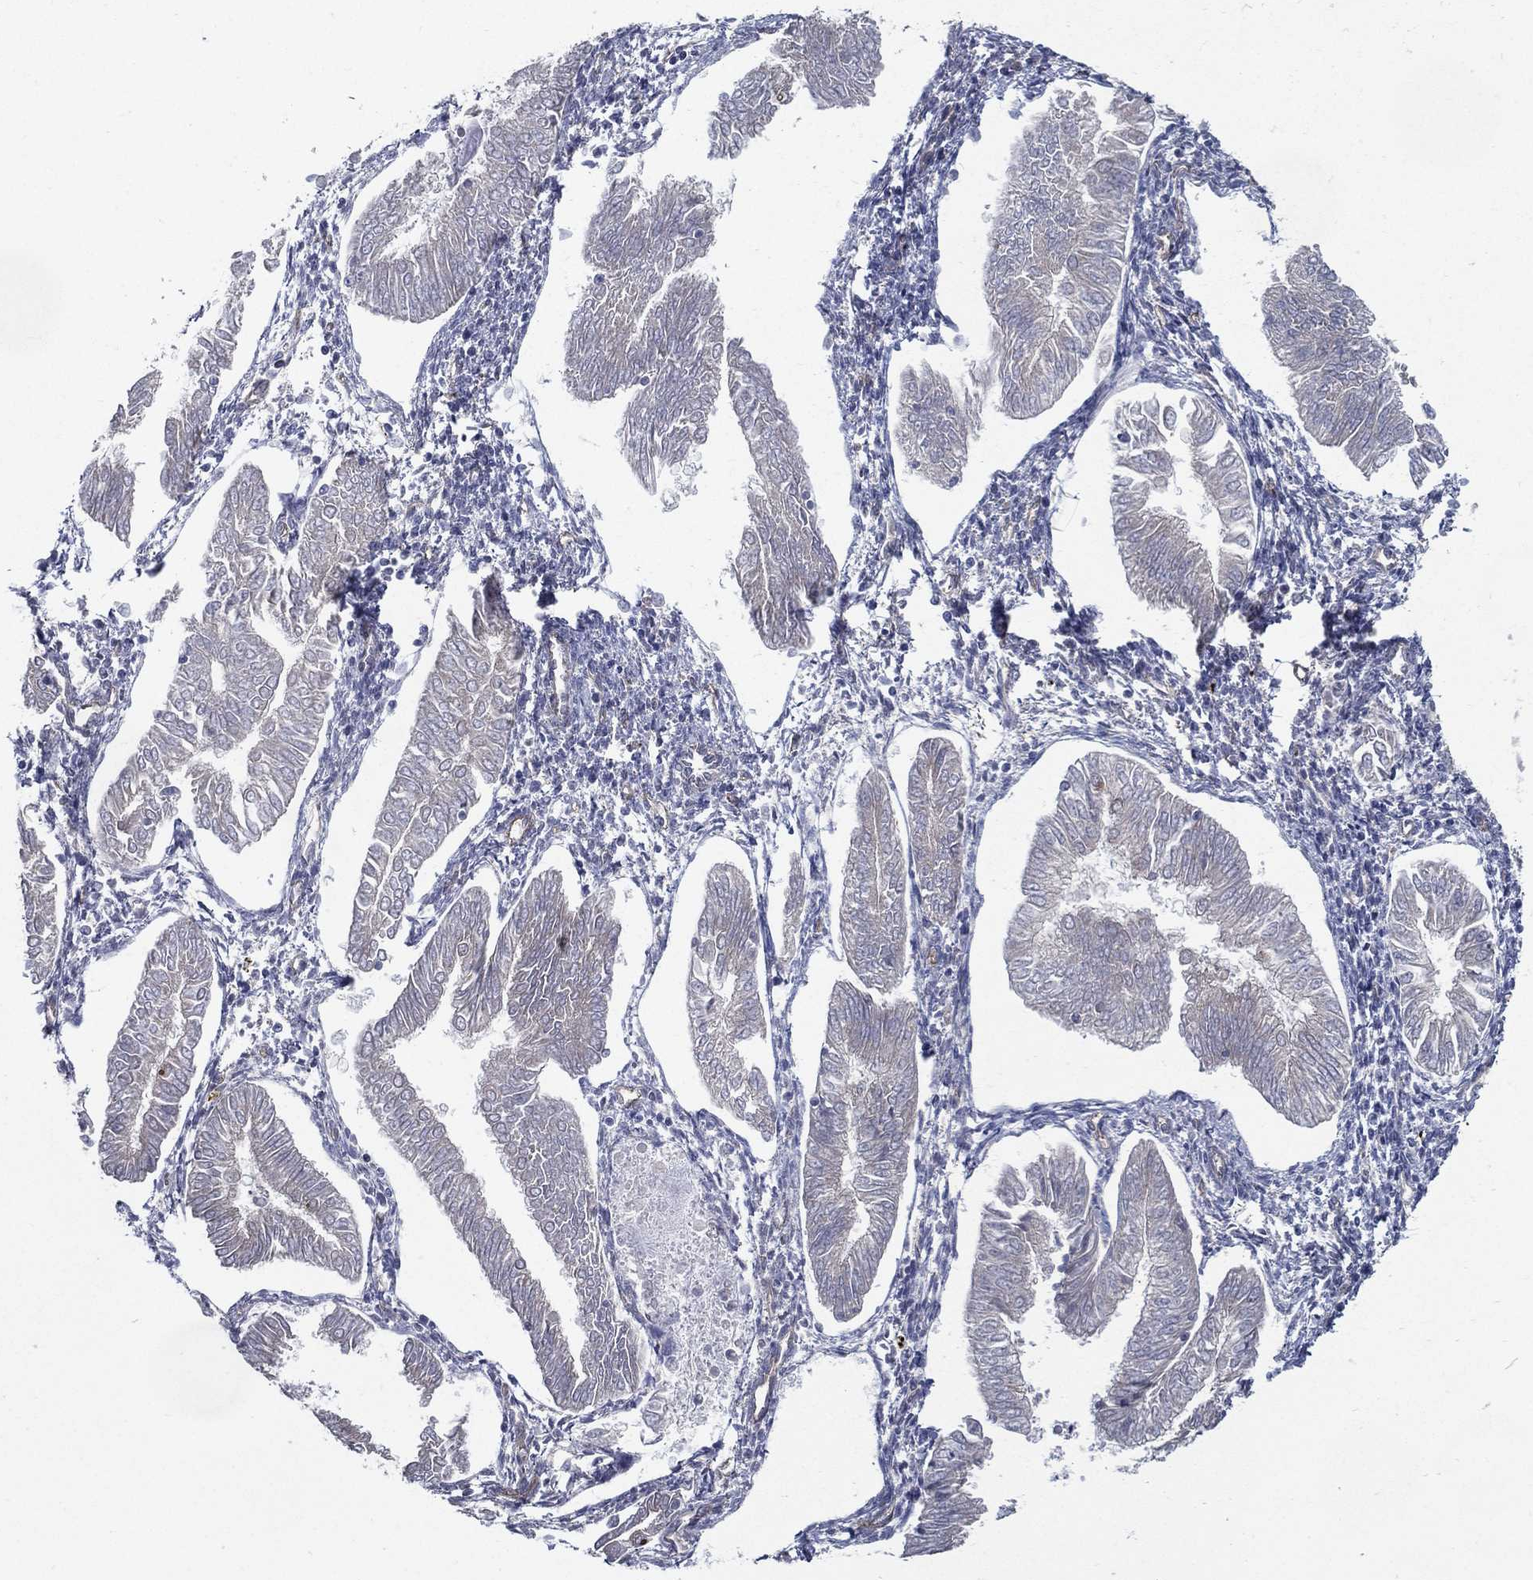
{"staining": {"intensity": "negative", "quantity": "none", "location": "none"}, "tissue": "endometrial cancer", "cell_type": "Tumor cells", "image_type": "cancer", "snomed": [{"axis": "morphology", "description": "Adenocarcinoma, NOS"}, {"axis": "topography", "description": "Endometrium"}], "caption": "High magnification brightfield microscopy of endometrial adenocarcinoma stained with DAB (brown) and counterstained with hematoxylin (blue): tumor cells show no significant staining.", "gene": "ARHGAP11A", "patient": {"sex": "female", "age": 53}}